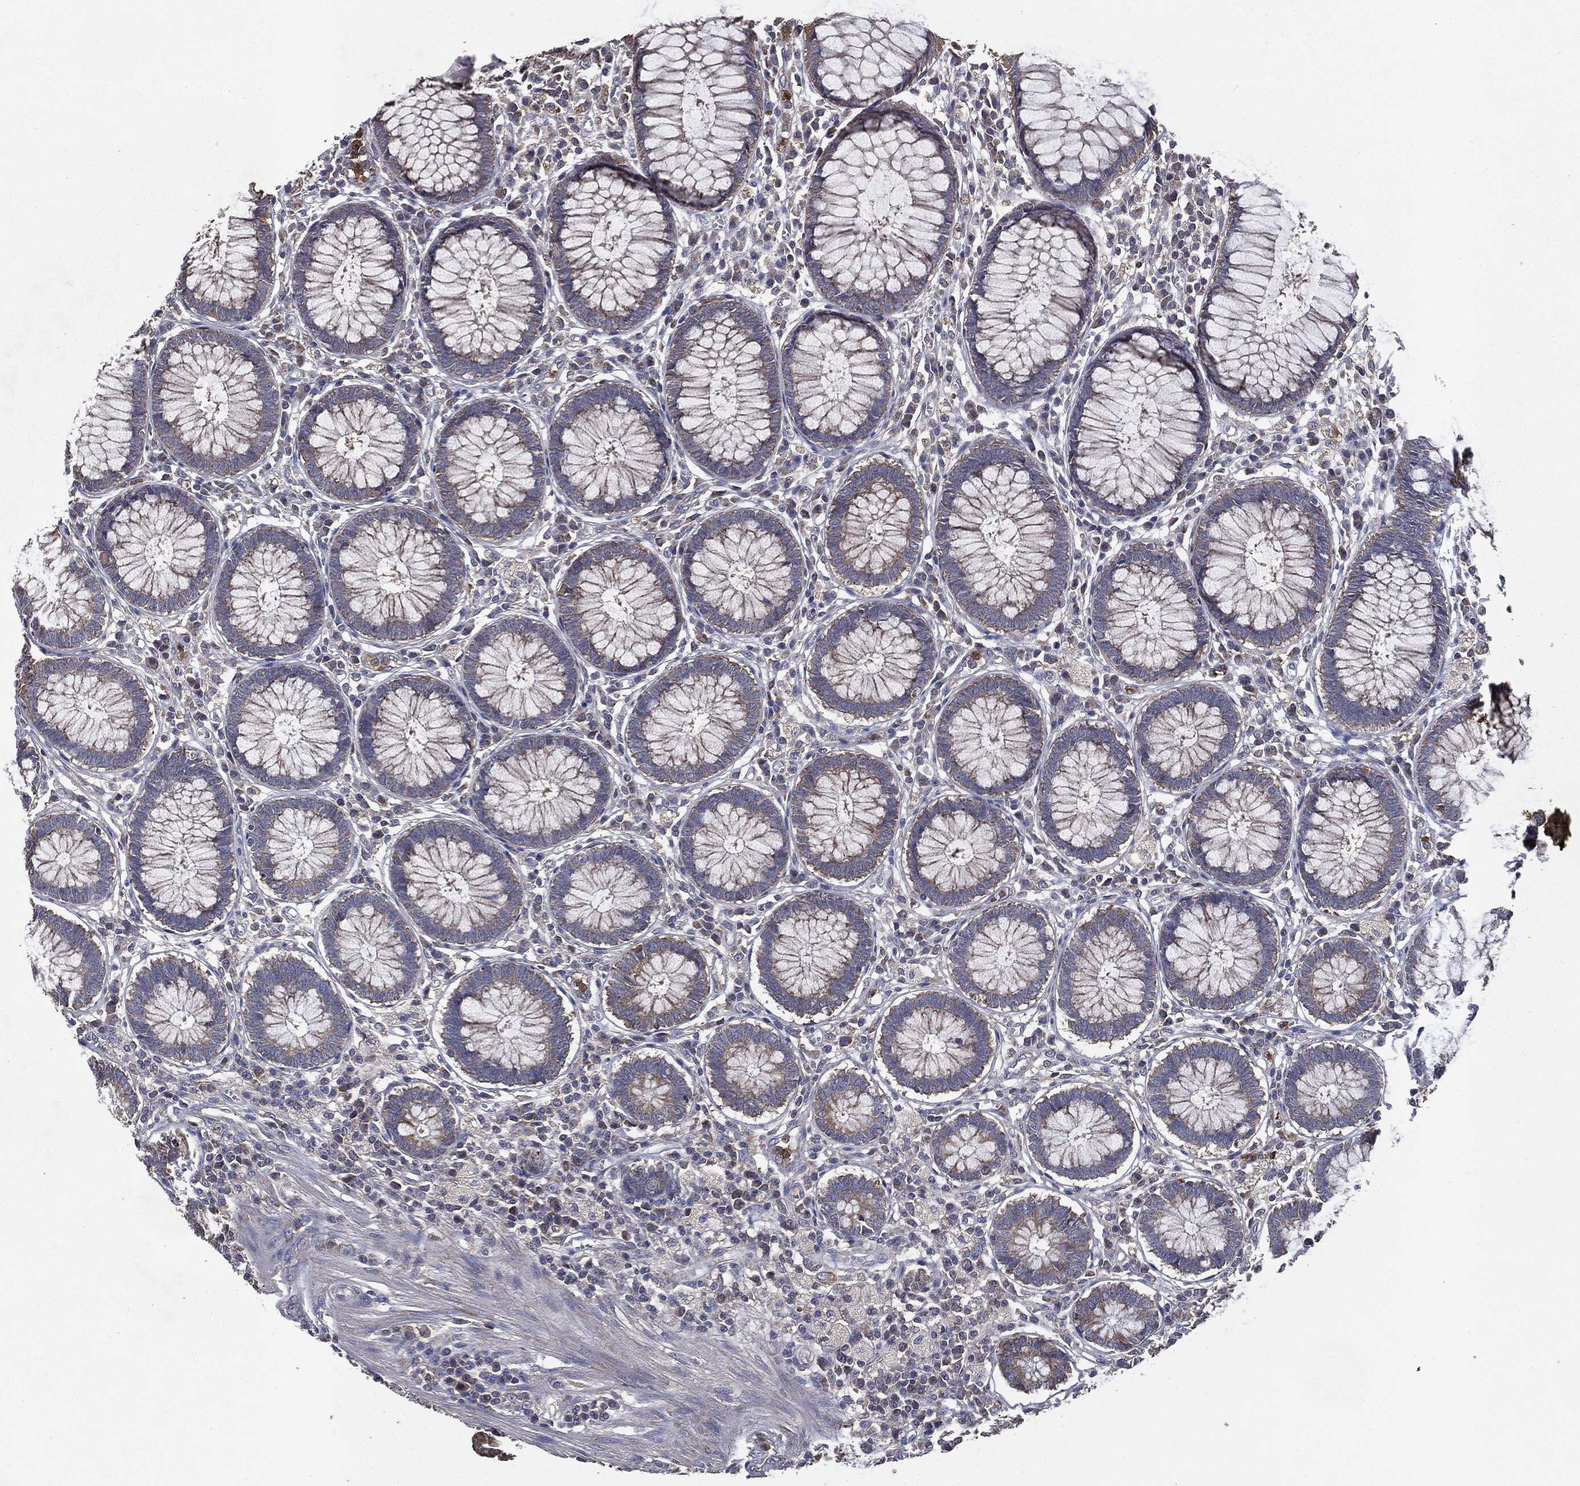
{"staining": {"intensity": "negative", "quantity": "none", "location": "none"}, "tissue": "colon", "cell_type": "Endothelial cells", "image_type": "normal", "snomed": [{"axis": "morphology", "description": "Normal tissue, NOS"}, {"axis": "topography", "description": "Colon"}], "caption": "Immunohistochemical staining of benign colon demonstrates no significant staining in endothelial cells.", "gene": "MAPK6", "patient": {"sex": "male", "age": 65}}